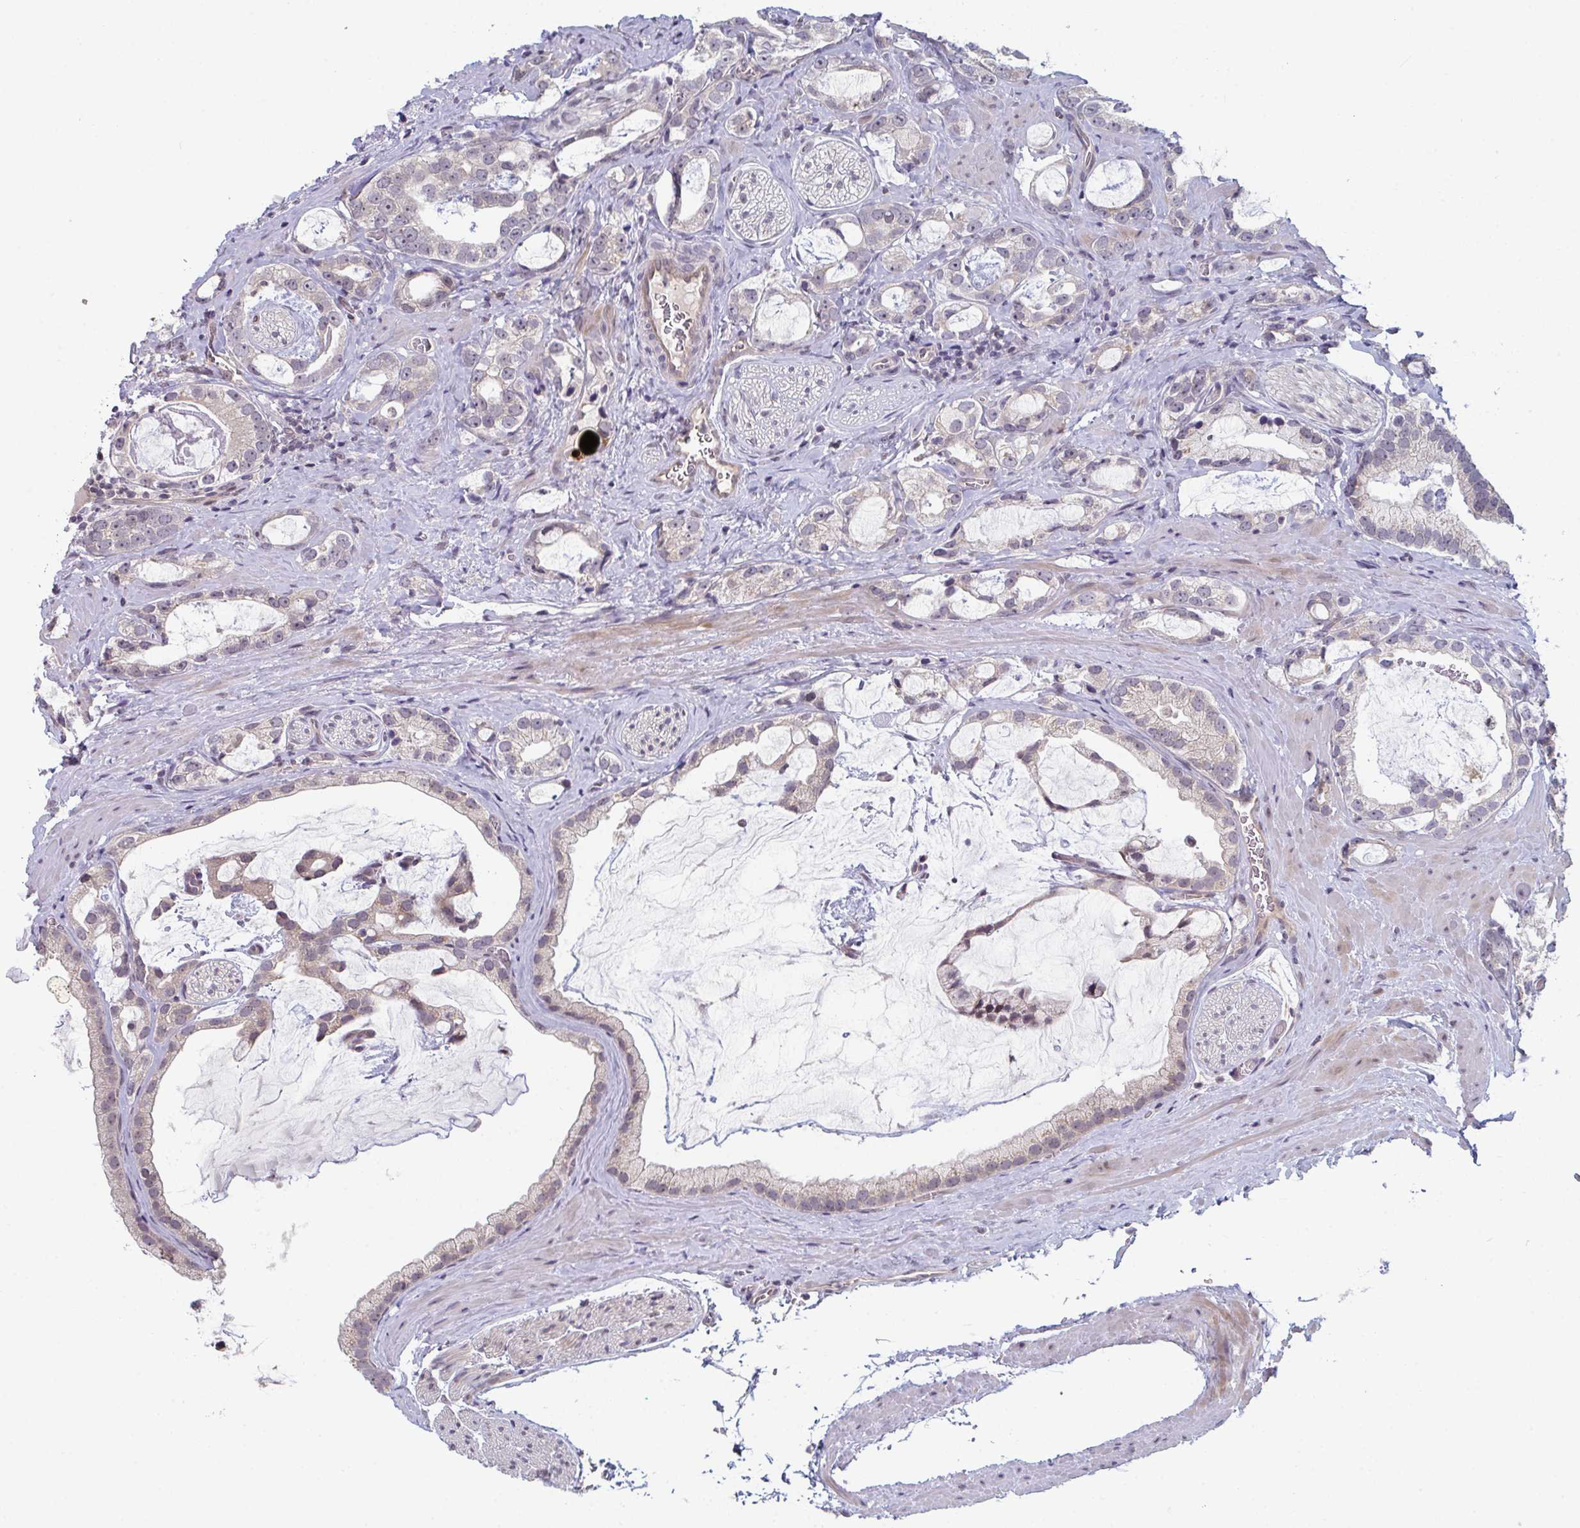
{"staining": {"intensity": "weak", "quantity": "<25%", "location": "cytoplasmic/membranous"}, "tissue": "prostate cancer", "cell_type": "Tumor cells", "image_type": "cancer", "snomed": [{"axis": "morphology", "description": "Adenocarcinoma, Medium grade"}, {"axis": "topography", "description": "Prostate"}], "caption": "Prostate cancer stained for a protein using IHC displays no staining tumor cells.", "gene": "ZNF214", "patient": {"sex": "male", "age": 57}}